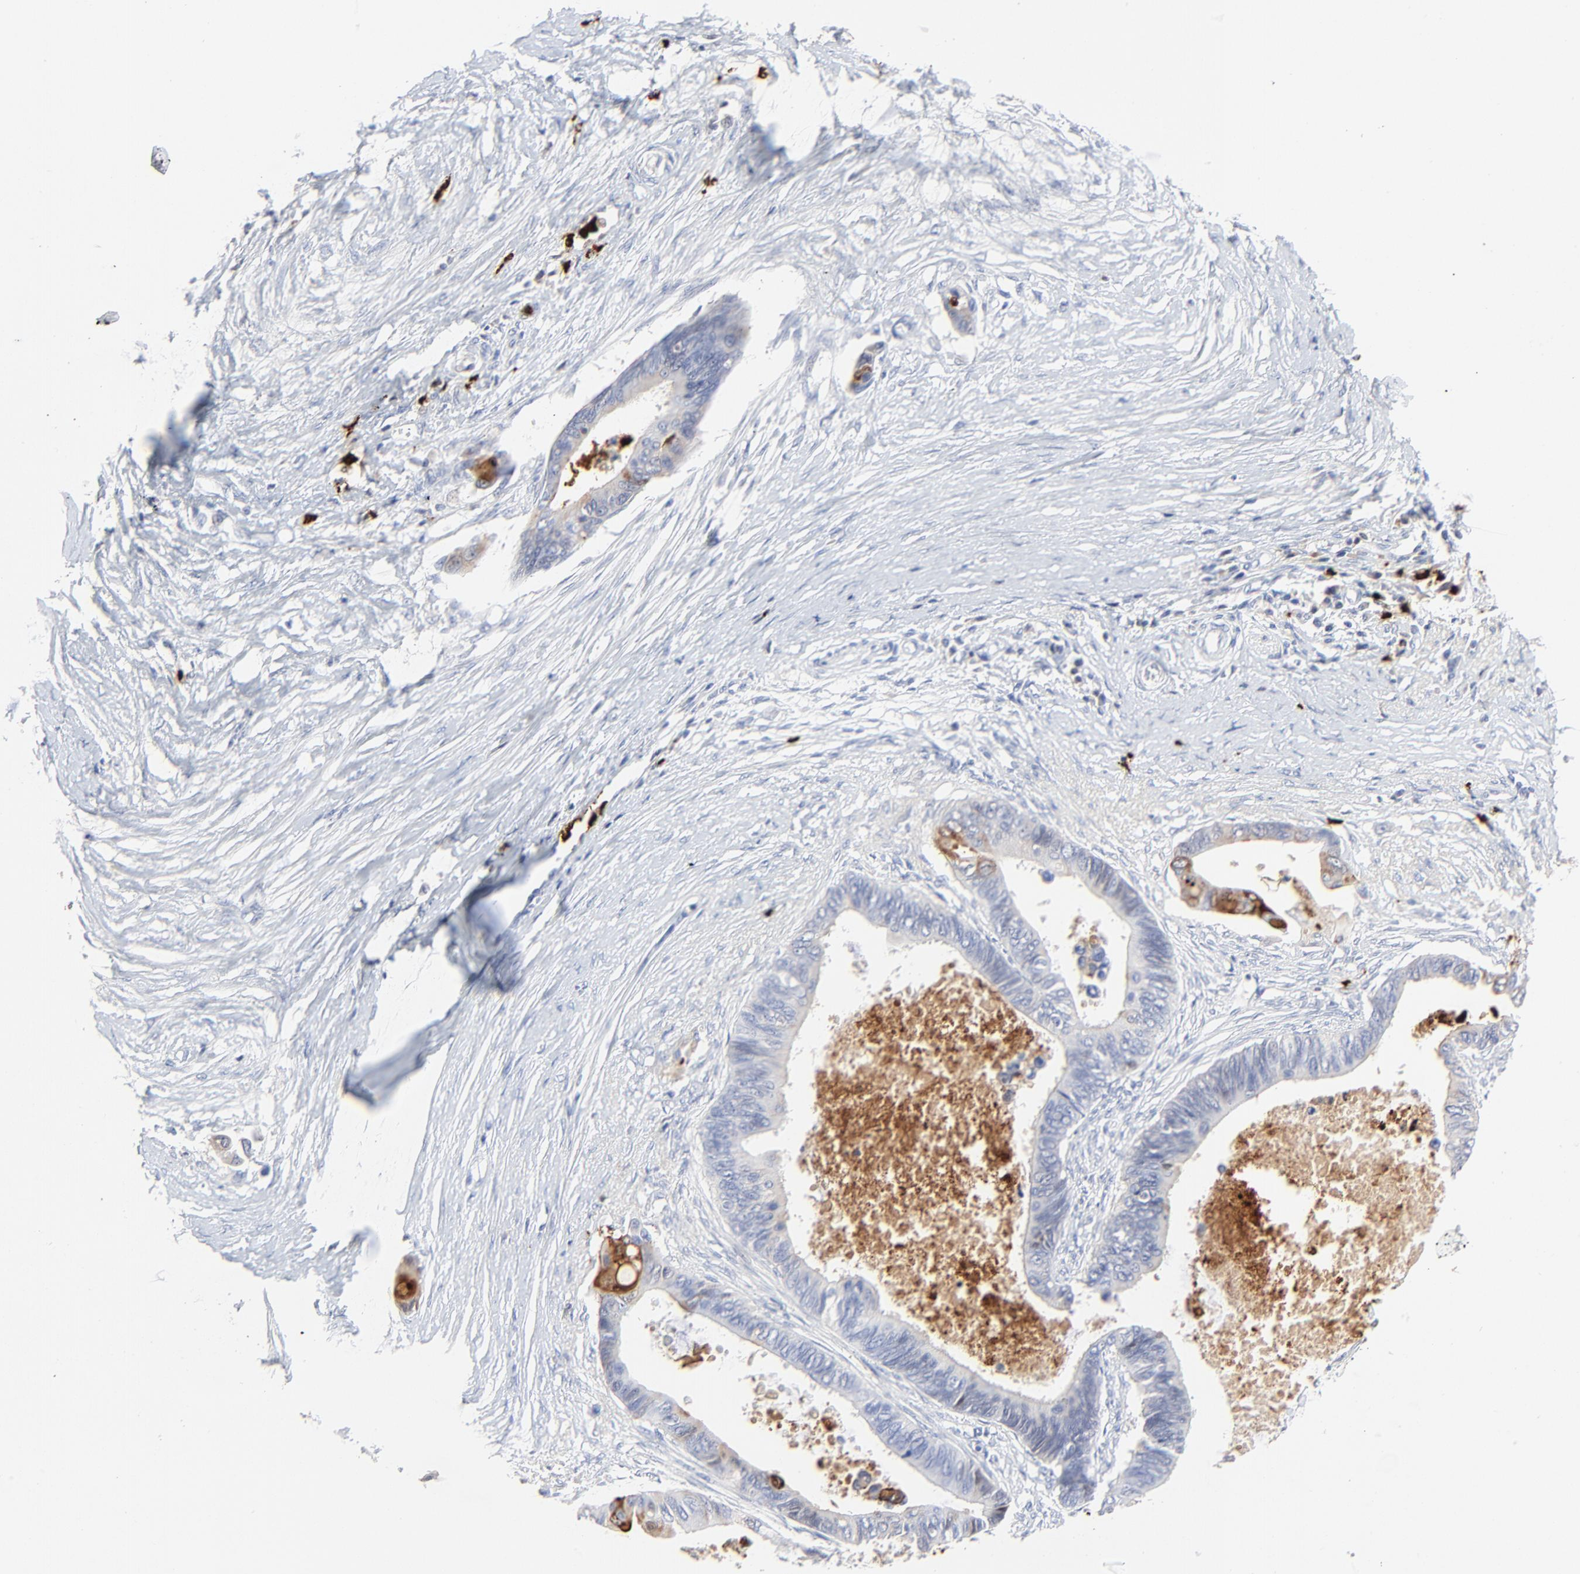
{"staining": {"intensity": "negative", "quantity": "none", "location": "none"}, "tissue": "pancreatic cancer", "cell_type": "Tumor cells", "image_type": "cancer", "snomed": [{"axis": "morphology", "description": "Adenocarcinoma, NOS"}, {"axis": "topography", "description": "Pancreas"}], "caption": "This histopathology image is of adenocarcinoma (pancreatic) stained with immunohistochemistry to label a protein in brown with the nuclei are counter-stained blue. There is no positivity in tumor cells. (DAB (3,3'-diaminobenzidine) immunohistochemistry with hematoxylin counter stain).", "gene": "LCN2", "patient": {"sex": "female", "age": 70}}